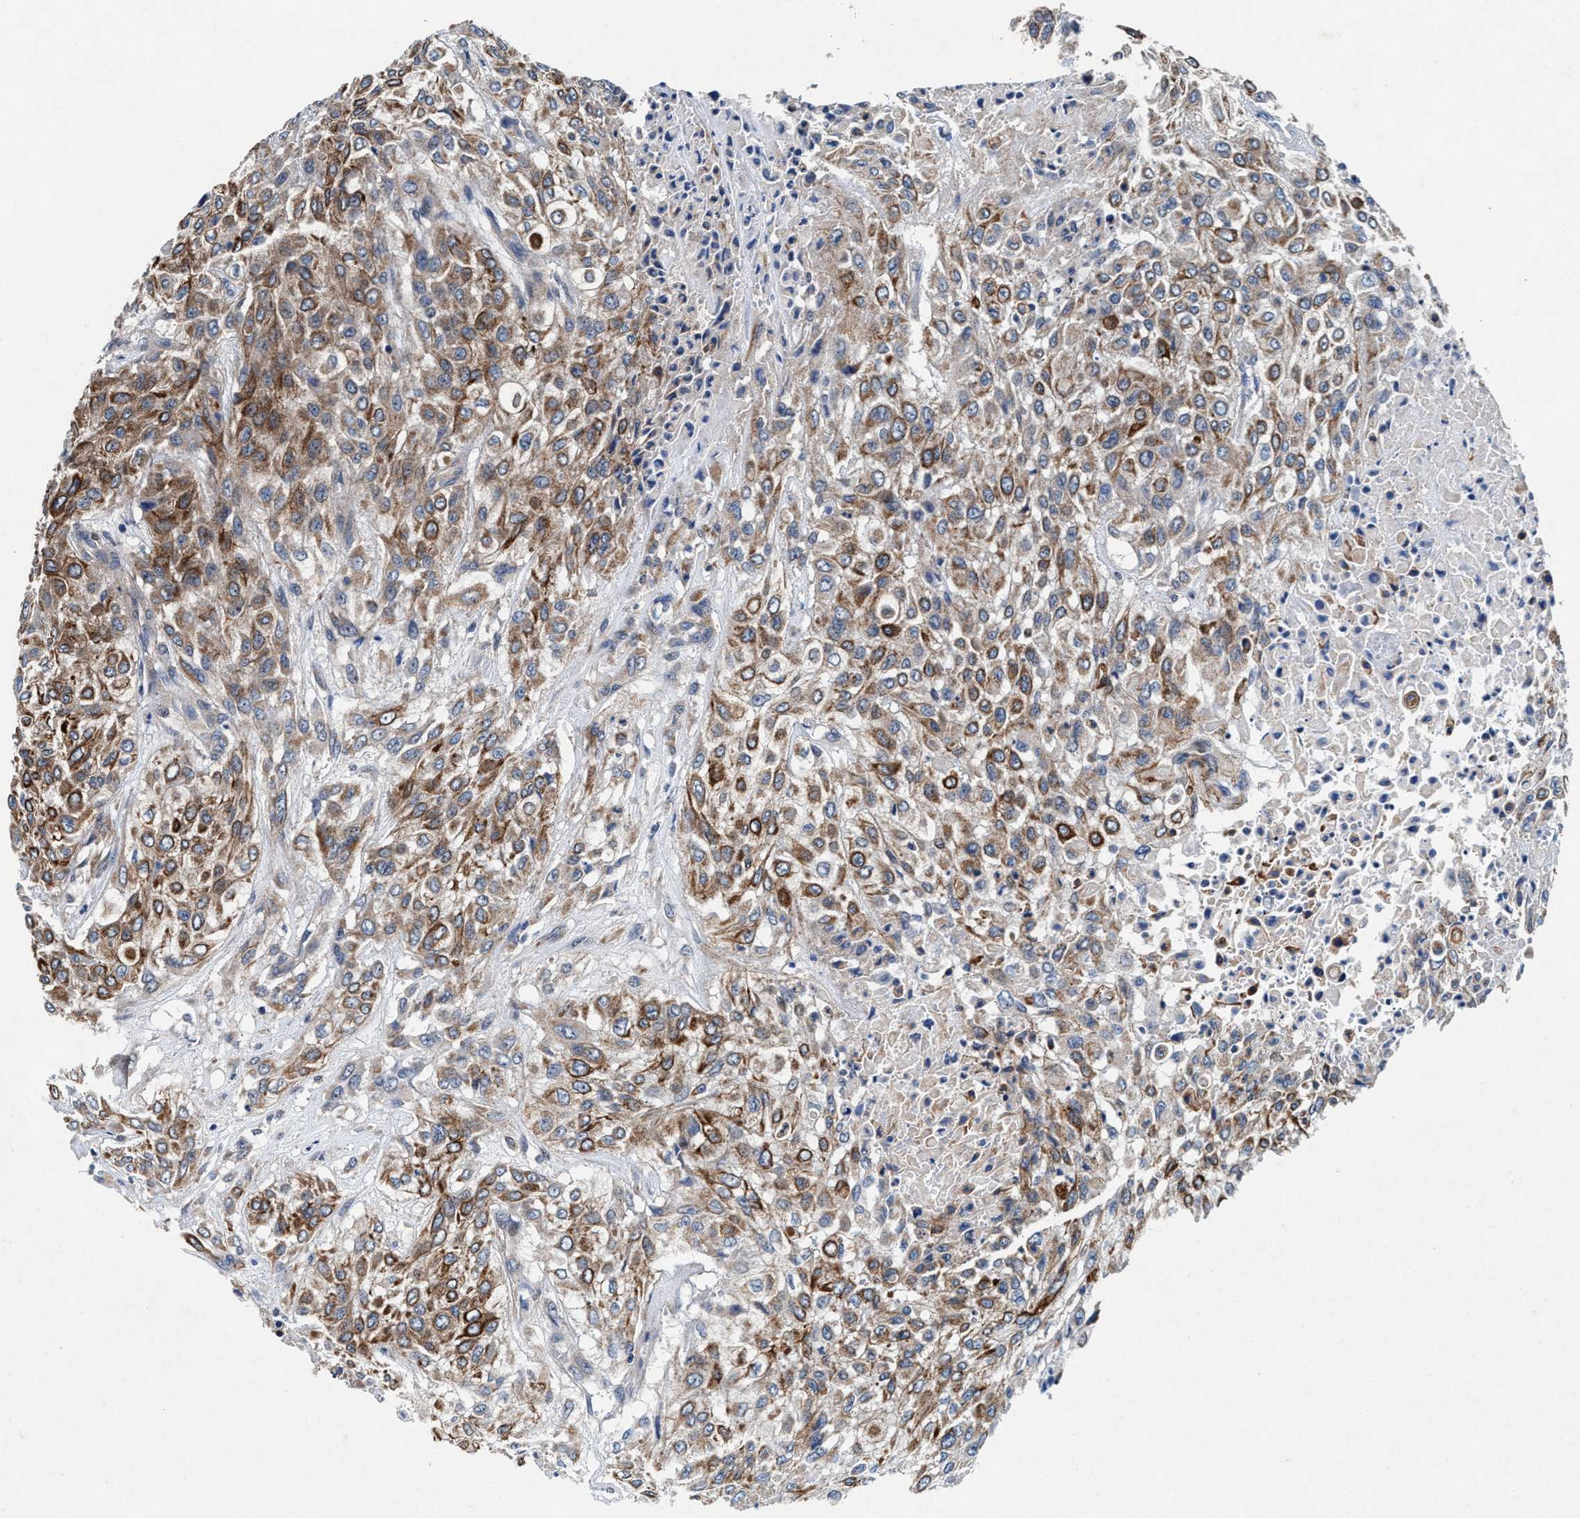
{"staining": {"intensity": "moderate", "quantity": ">75%", "location": "cytoplasmic/membranous"}, "tissue": "urothelial cancer", "cell_type": "Tumor cells", "image_type": "cancer", "snomed": [{"axis": "morphology", "description": "Urothelial carcinoma, High grade"}, {"axis": "topography", "description": "Urinary bladder"}], "caption": "This is a micrograph of IHC staining of high-grade urothelial carcinoma, which shows moderate staining in the cytoplasmic/membranous of tumor cells.", "gene": "SLC8A1", "patient": {"sex": "male", "age": 57}}